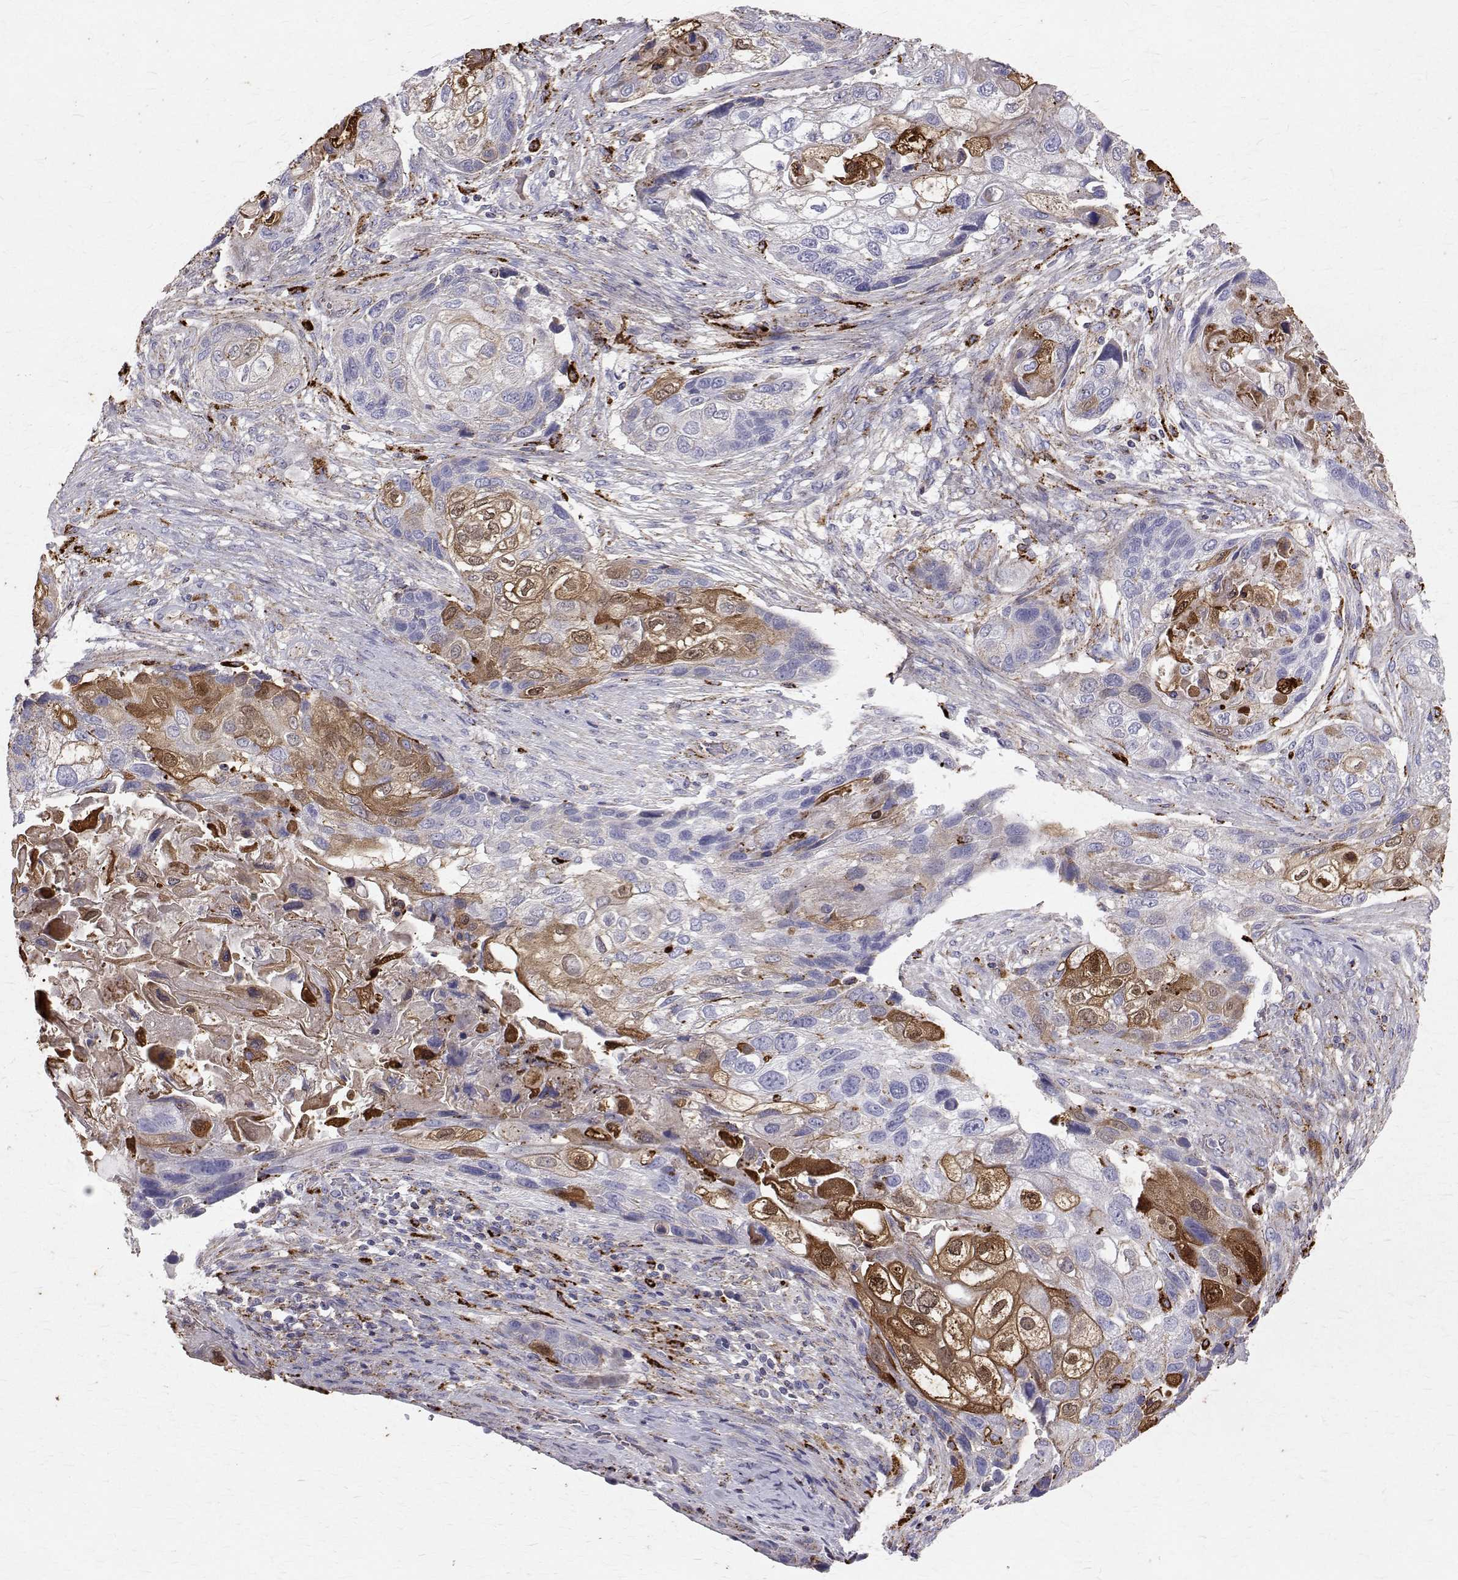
{"staining": {"intensity": "moderate", "quantity": "<25%", "location": "cytoplasmic/membranous,nuclear"}, "tissue": "lung cancer", "cell_type": "Tumor cells", "image_type": "cancer", "snomed": [{"axis": "morphology", "description": "Squamous cell carcinoma, NOS"}, {"axis": "topography", "description": "Lung"}], "caption": "Immunohistochemical staining of human lung squamous cell carcinoma displays low levels of moderate cytoplasmic/membranous and nuclear expression in approximately <25% of tumor cells.", "gene": "TPP1", "patient": {"sex": "male", "age": 69}}